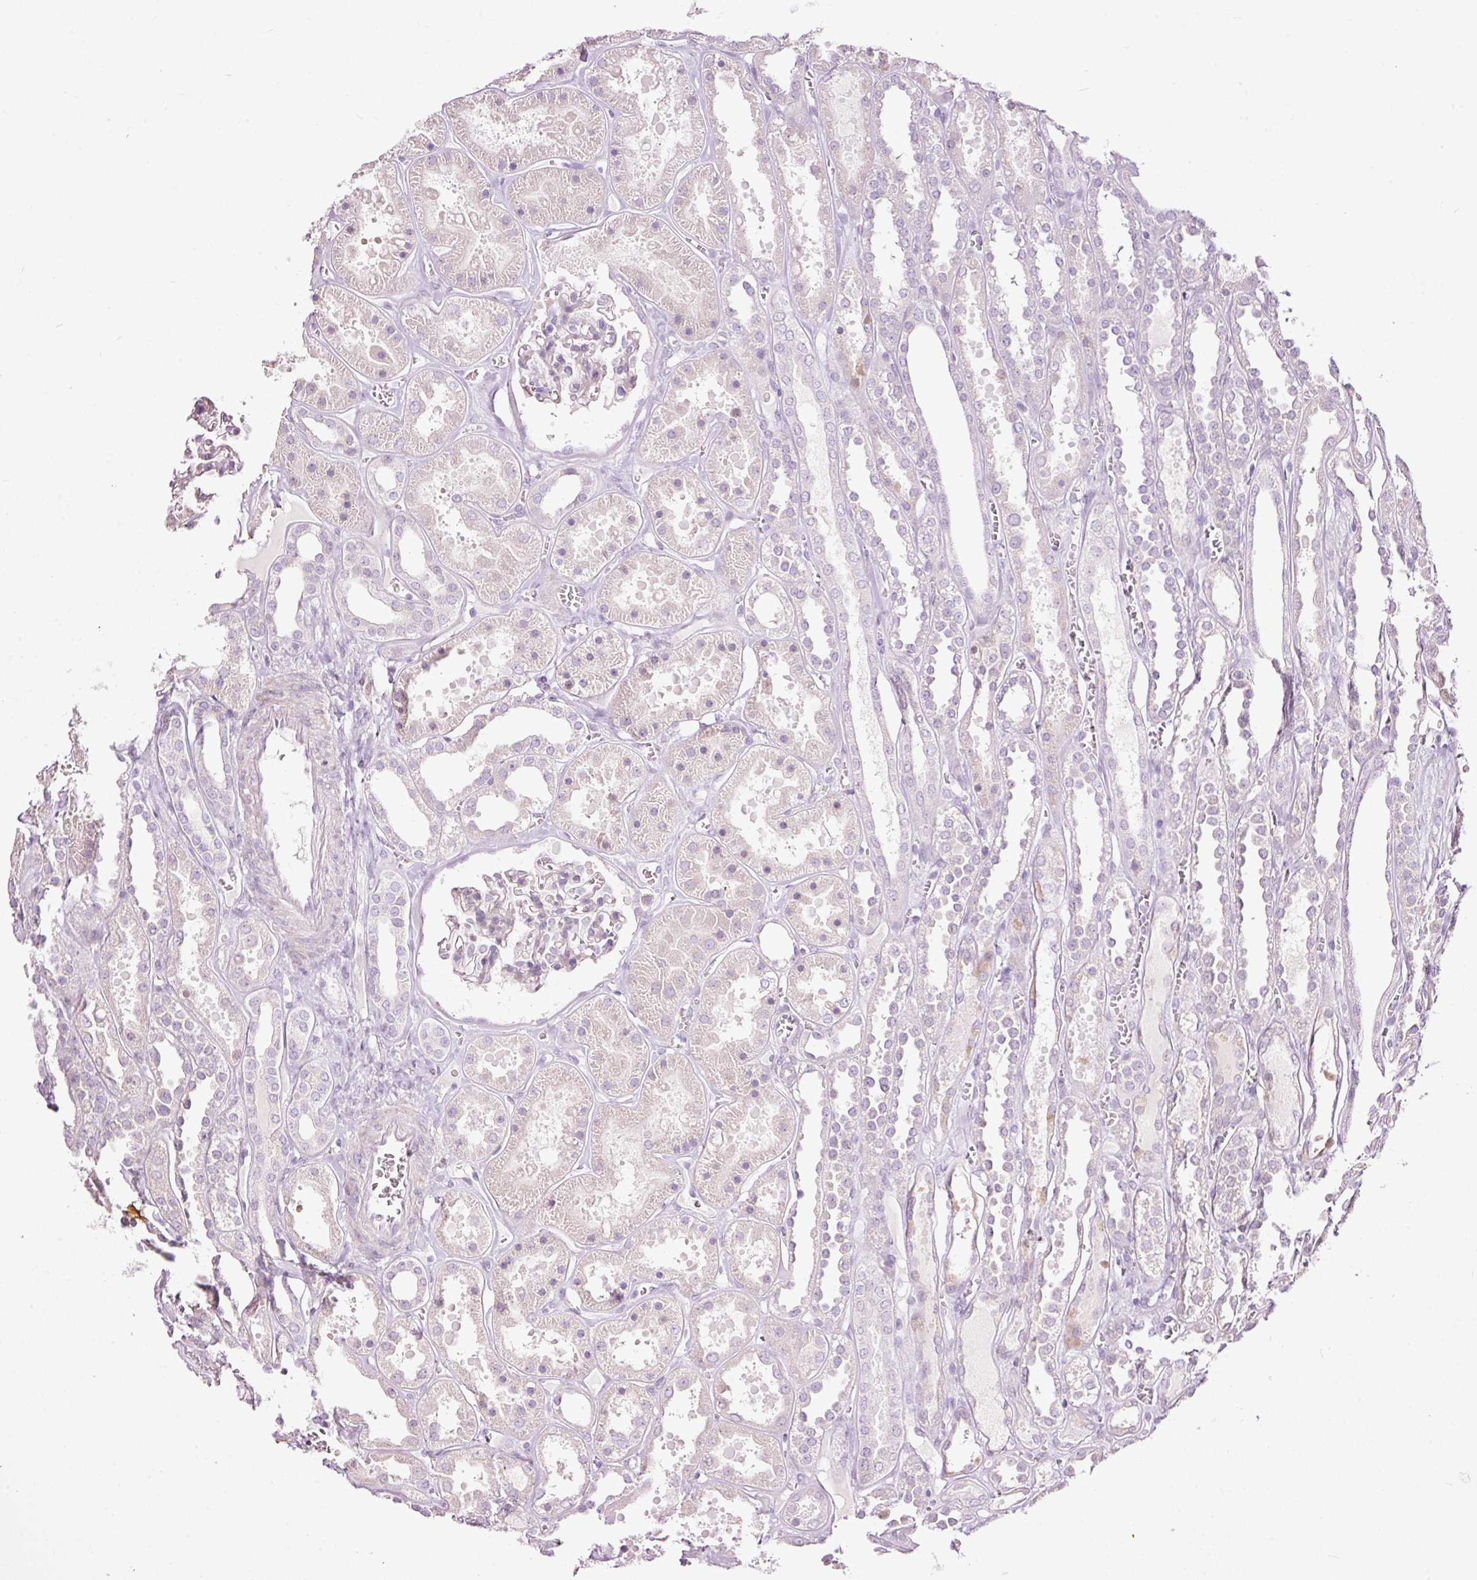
{"staining": {"intensity": "negative", "quantity": "none", "location": "none"}, "tissue": "kidney", "cell_type": "Cells in glomeruli", "image_type": "normal", "snomed": [{"axis": "morphology", "description": "Normal tissue, NOS"}, {"axis": "topography", "description": "Kidney"}], "caption": "Immunohistochemistry (IHC) micrograph of benign kidney stained for a protein (brown), which displays no expression in cells in glomeruli.", "gene": "FCRL4", "patient": {"sex": "female", "age": 41}}